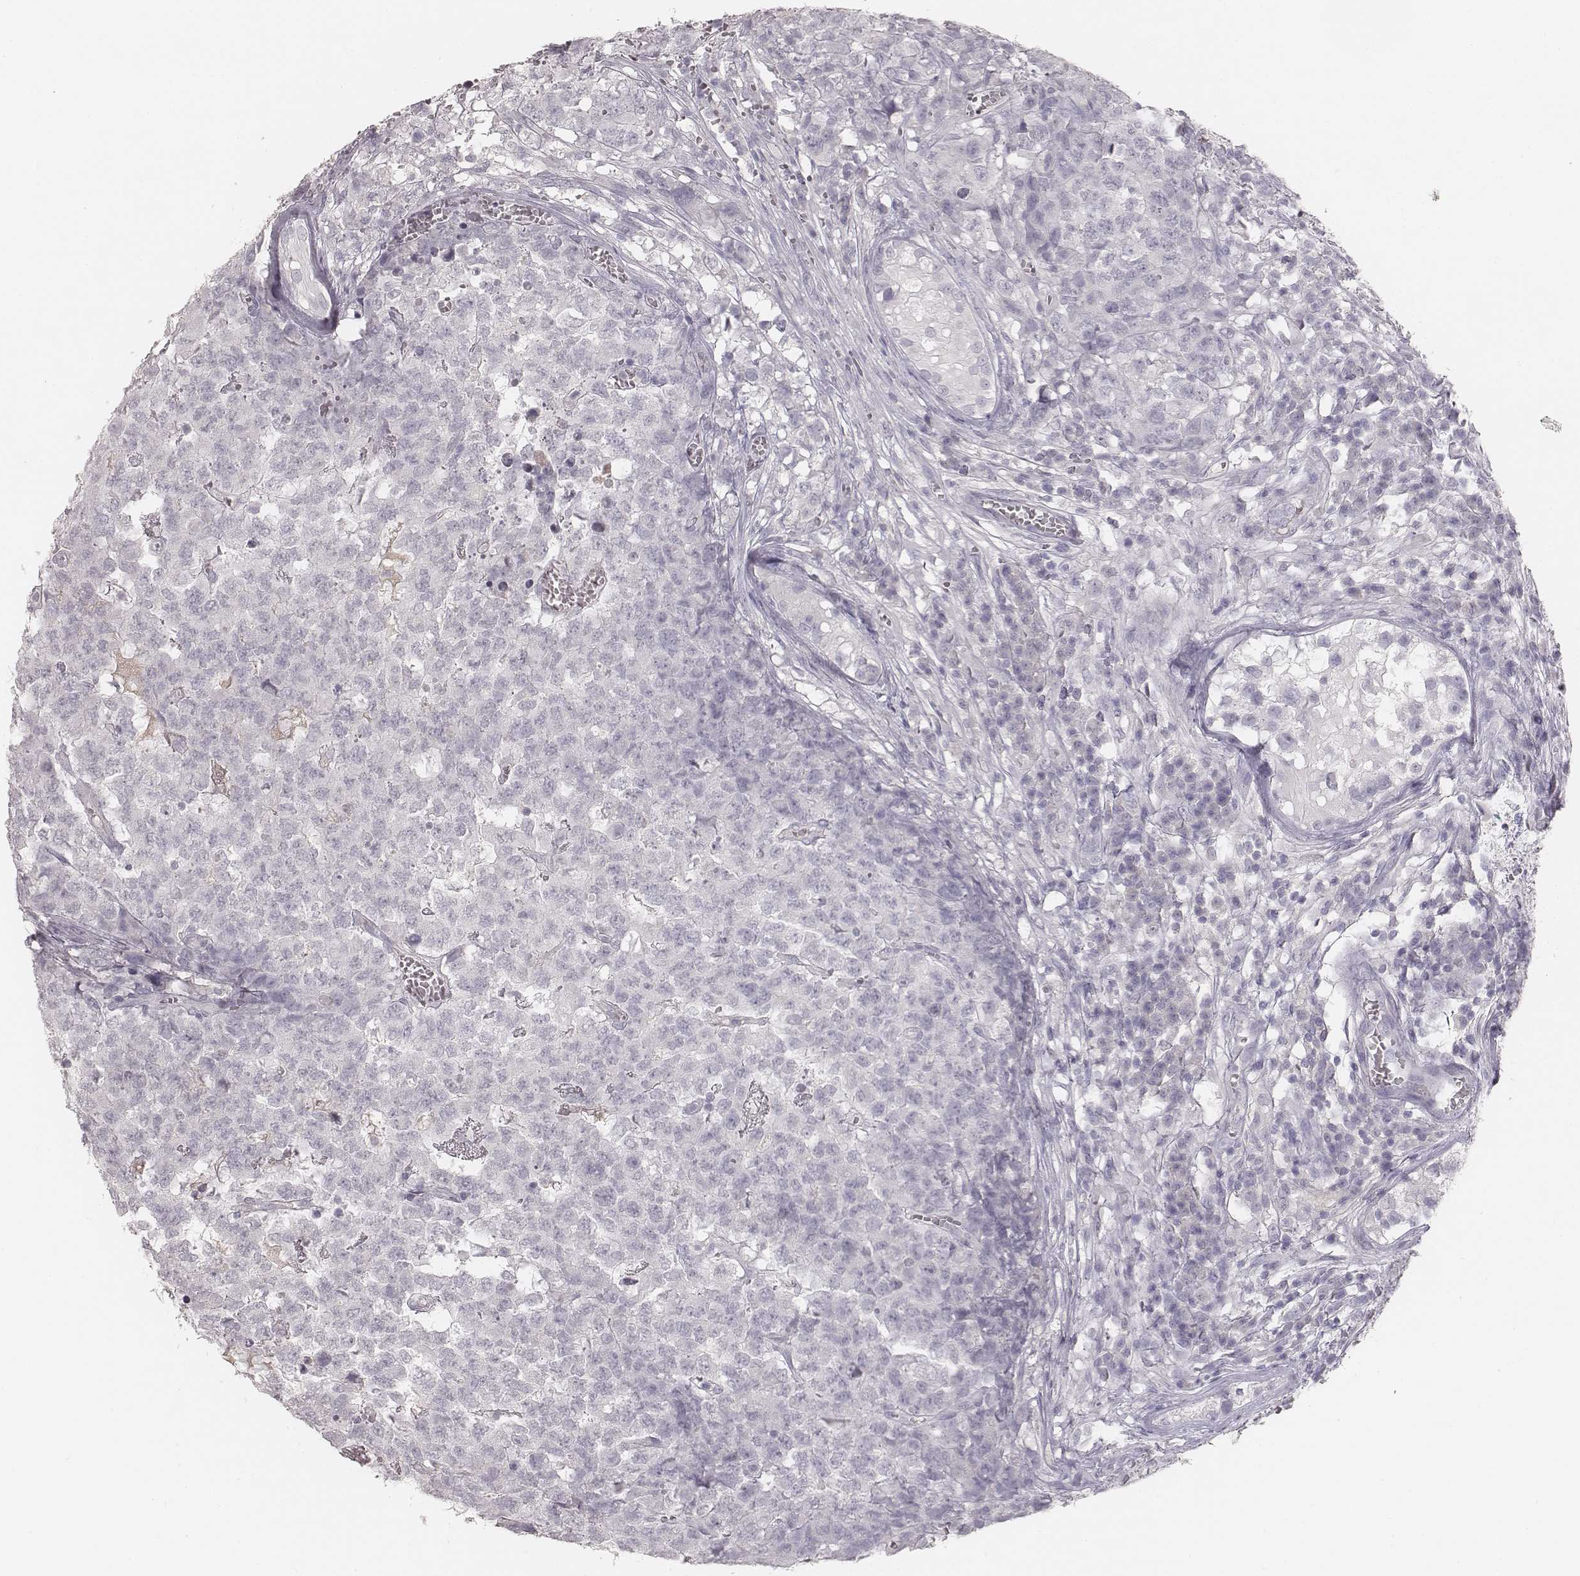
{"staining": {"intensity": "negative", "quantity": "none", "location": "none"}, "tissue": "testis cancer", "cell_type": "Tumor cells", "image_type": "cancer", "snomed": [{"axis": "morphology", "description": "Carcinoma, Embryonal, NOS"}, {"axis": "topography", "description": "Testis"}], "caption": "A high-resolution image shows immunohistochemistry staining of testis cancer (embryonal carcinoma), which exhibits no significant positivity in tumor cells.", "gene": "MYH6", "patient": {"sex": "male", "age": 23}}